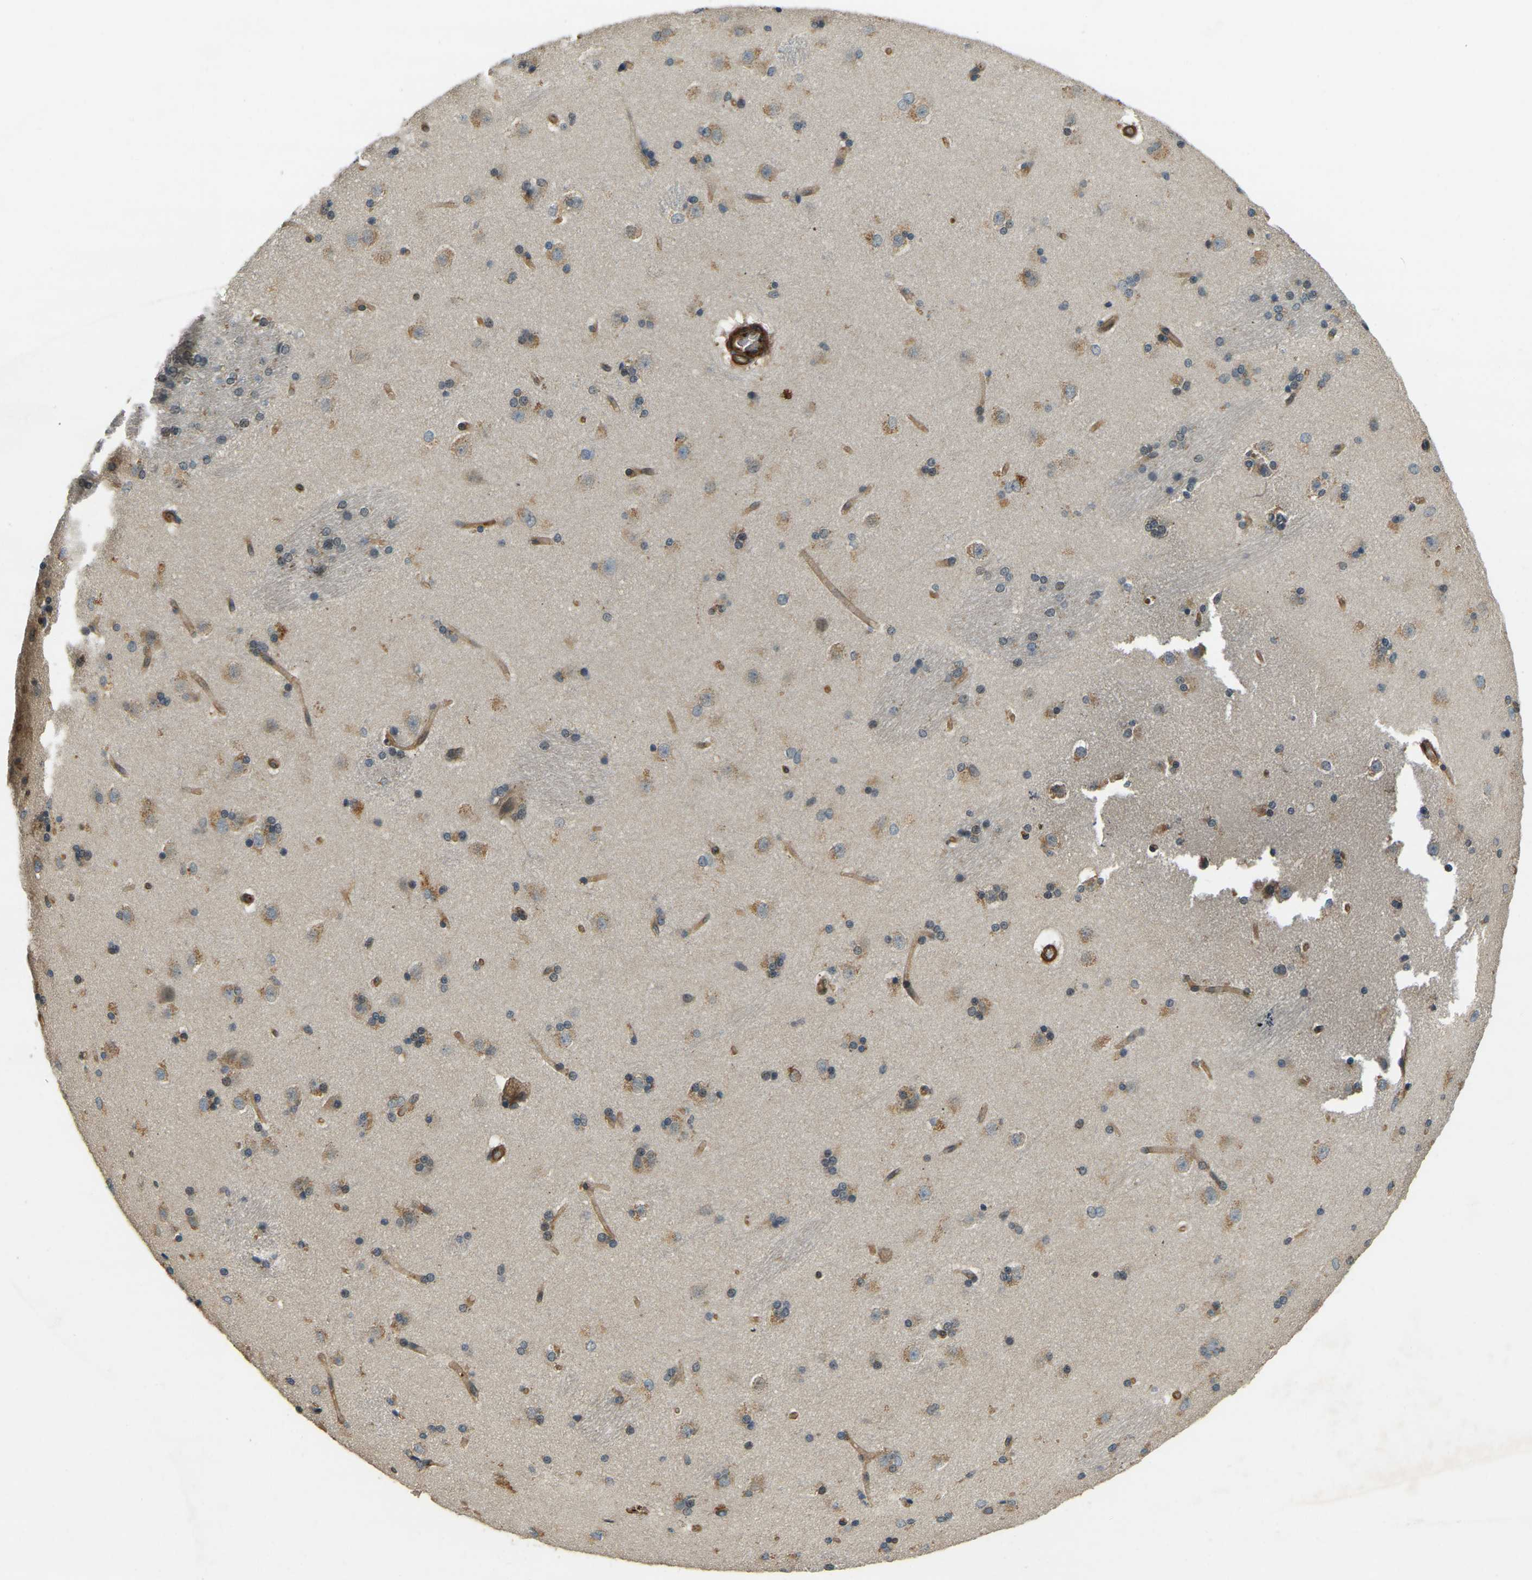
{"staining": {"intensity": "moderate", "quantity": "25%-75%", "location": "cytoplasmic/membranous"}, "tissue": "caudate", "cell_type": "Glial cells", "image_type": "normal", "snomed": [{"axis": "morphology", "description": "Normal tissue, NOS"}, {"axis": "topography", "description": "Lateral ventricle wall"}], "caption": "Approximately 25%-75% of glial cells in benign caudate demonstrate moderate cytoplasmic/membranous protein staining as visualized by brown immunohistochemical staining.", "gene": "ERGIC1", "patient": {"sex": "female", "age": 19}}